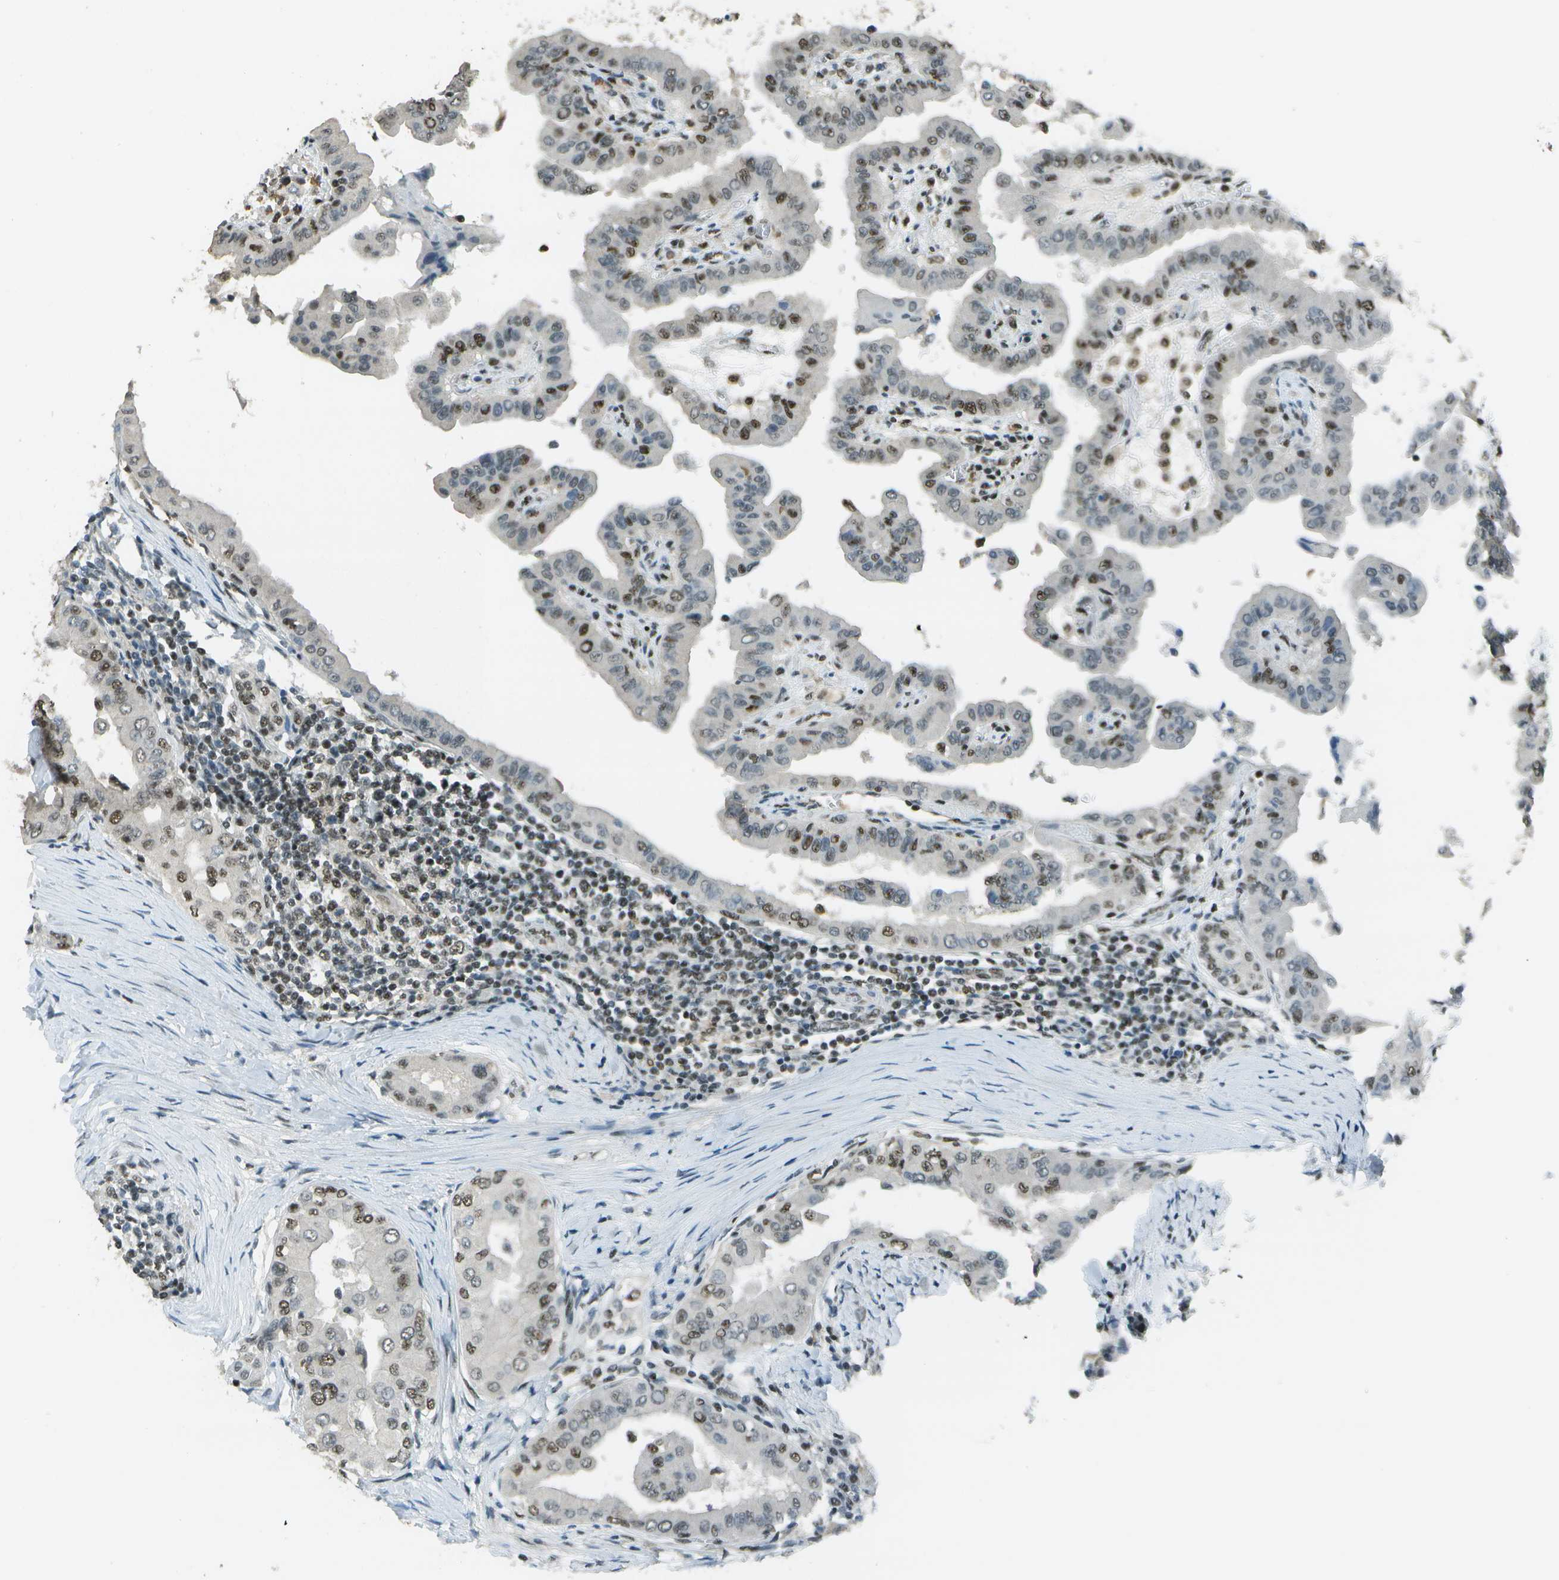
{"staining": {"intensity": "moderate", "quantity": "25%-75%", "location": "nuclear"}, "tissue": "thyroid cancer", "cell_type": "Tumor cells", "image_type": "cancer", "snomed": [{"axis": "morphology", "description": "Papillary adenocarcinoma, NOS"}, {"axis": "topography", "description": "Thyroid gland"}], "caption": "Immunohistochemistry (DAB) staining of thyroid papillary adenocarcinoma shows moderate nuclear protein positivity in approximately 25%-75% of tumor cells.", "gene": "DEPDC1", "patient": {"sex": "male", "age": 33}}